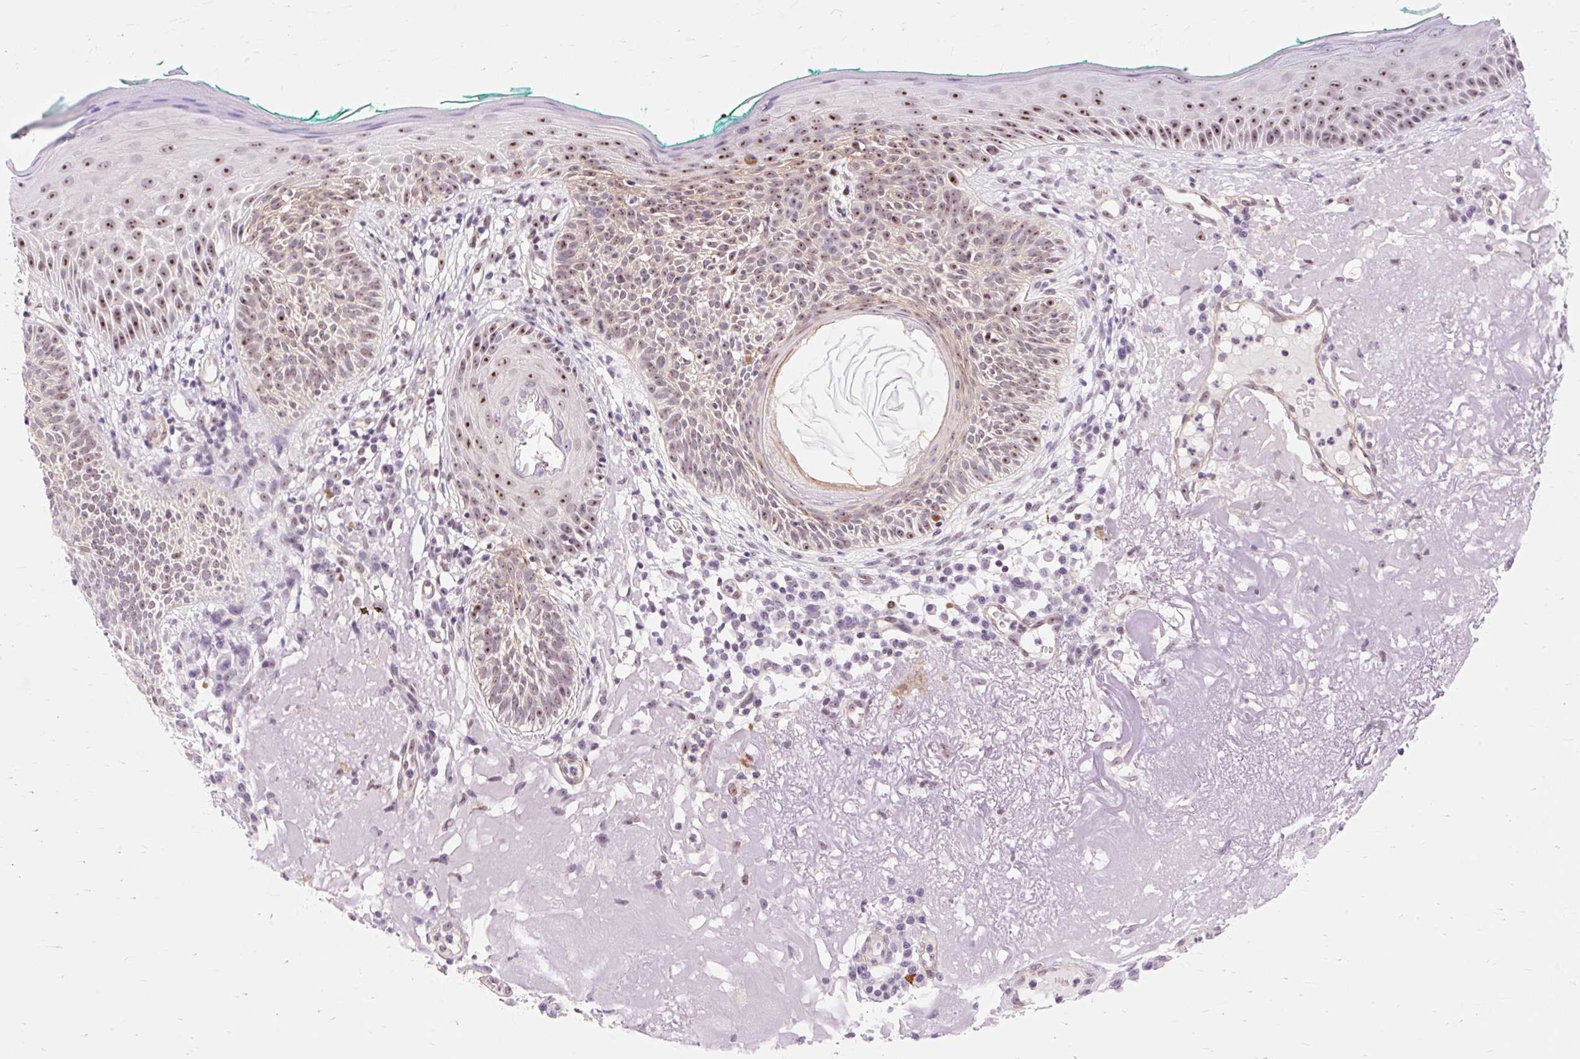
{"staining": {"intensity": "moderate", "quantity": "25%-75%", "location": "nuclear"}, "tissue": "skin cancer", "cell_type": "Tumor cells", "image_type": "cancer", "snomed": [{"axis": "morphology", "description": "Basal cell carcinoma"}, {"axis": "topography", "description": "Skin"}], "caption": "Skin basal cell carcinoma tissue demonstrates moderate nuclear expression in about 25%-75% of tumor cells (Stains: DAB in brown, nuclei in blue, Microscopy: brightfield microscopy at high magnification).", "gene": "OBP2A", "patient": {"sex": "male", "age": 68}}